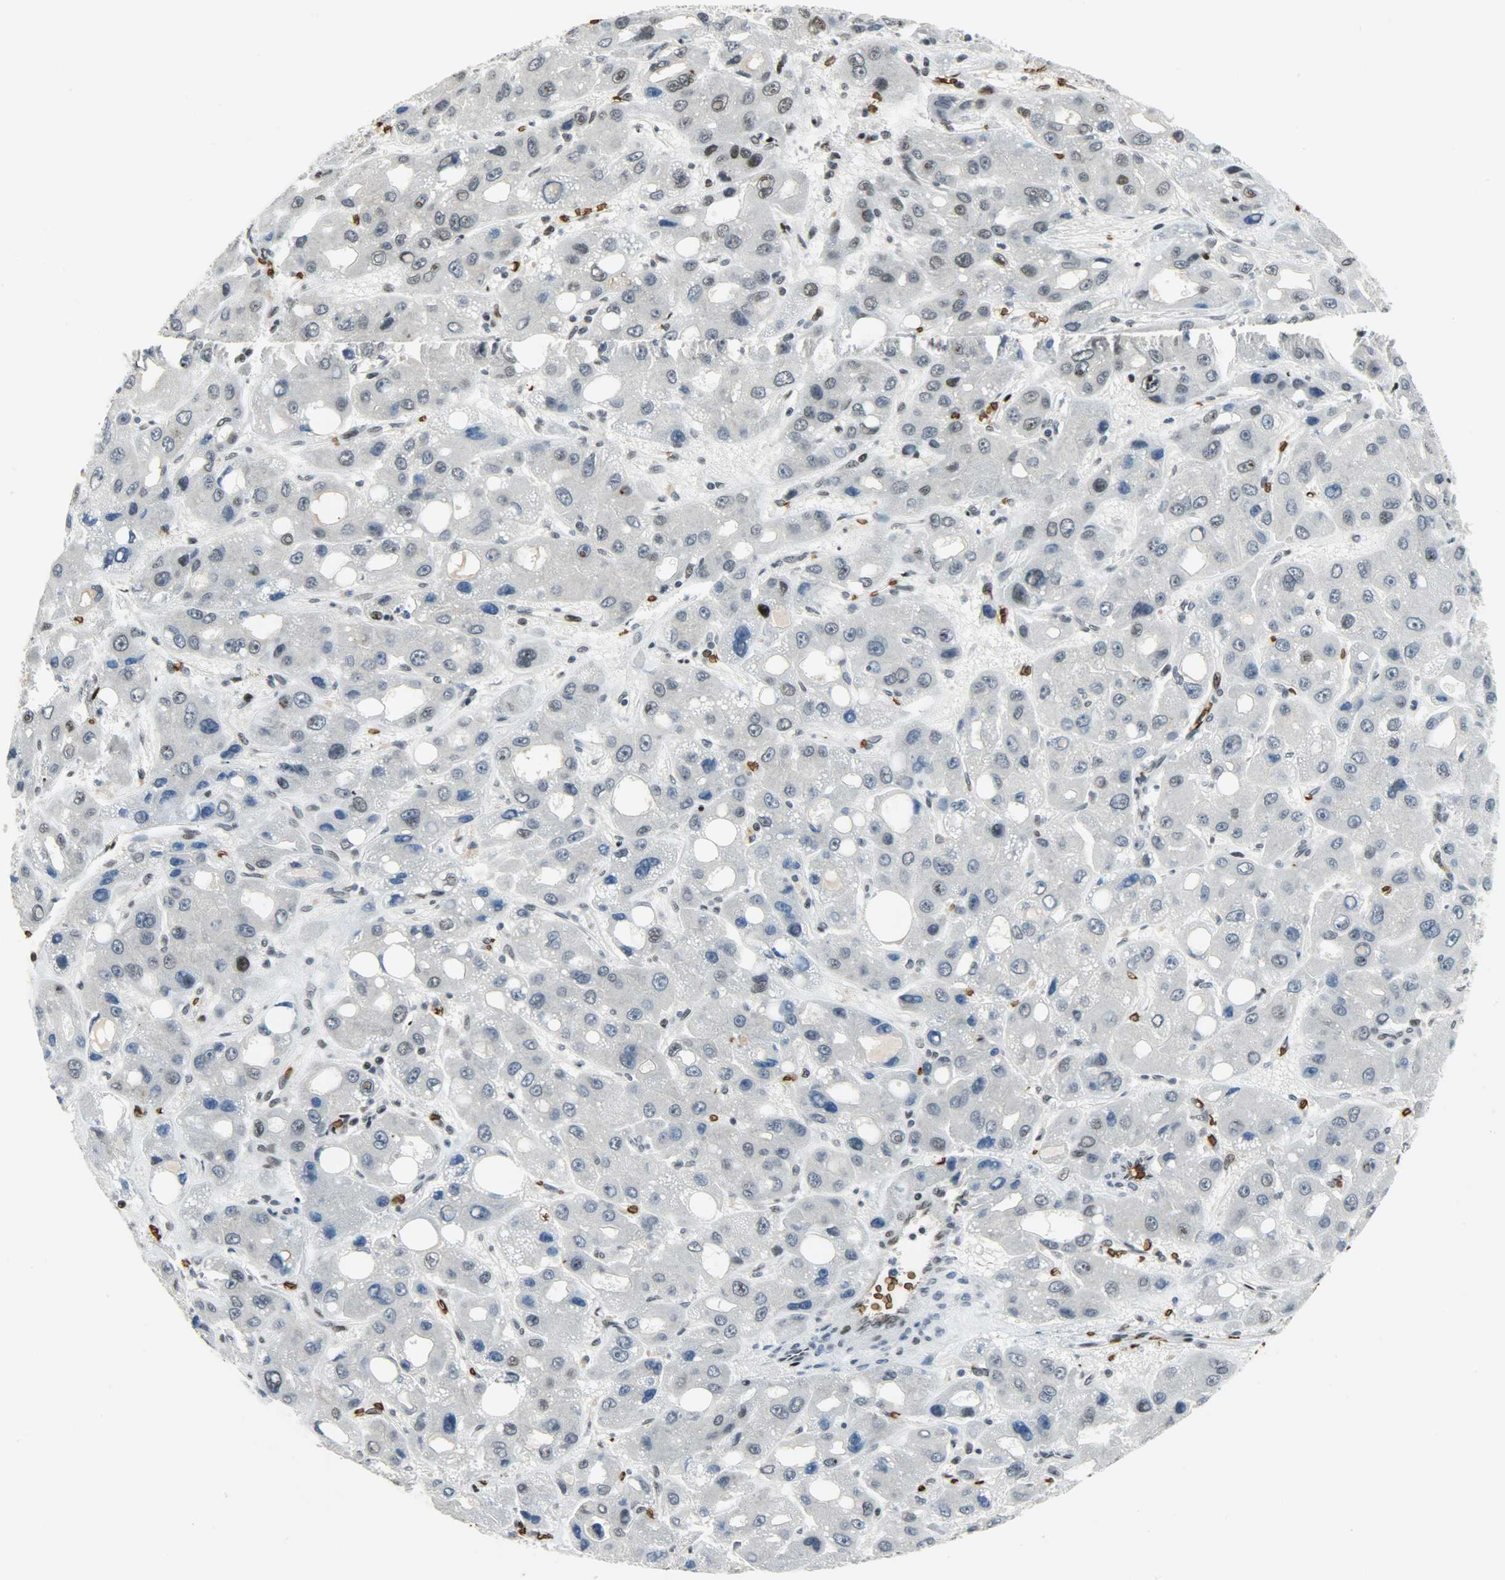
{"staining": {"intensity": "weak", "quantity": "25%-75%", "location": "nuclear"}, "tissue": "liver cancer", "cell_type": "Tumor cells", "image_type": "cancer", "snomed": [{"axis": "morphology", "description": "Carcinoma, Hepatocellular, NOS"}, {"axis": "topography", "description": "Liver"}], "caption": "DAB (3,3'-diaminobenzidine) immunohistochemical staining of human liver hepatocellular carcinoma exhibits weak nuclear protein staining in approximately 25%-75% of tumor cells.", "gene": "SNAI1", "patient": {"sex": "male", "age": 55}}